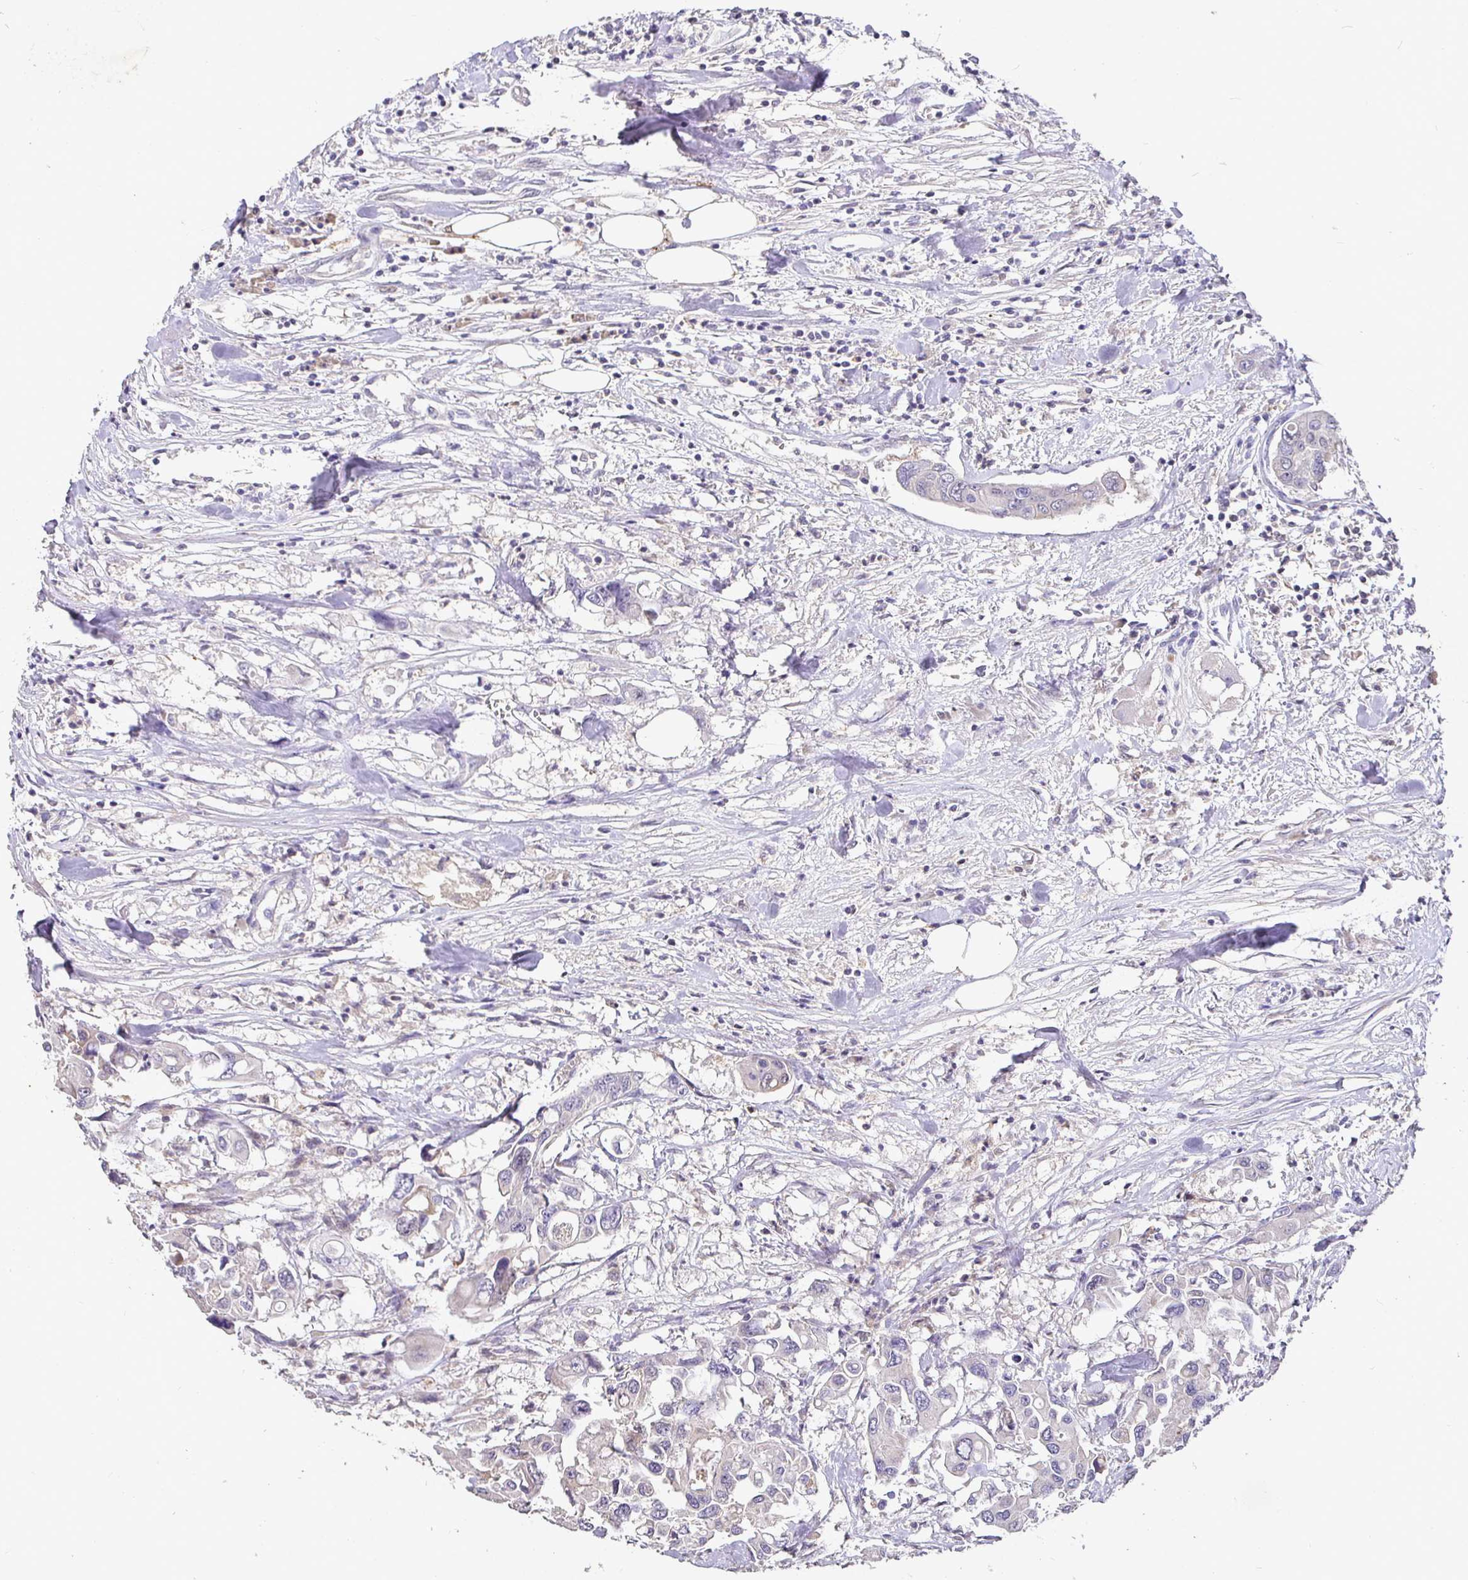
{"staining": {"intensity": "negative", "quantity": "none", "location": "none"}, "tissue": "colorectal cancer", "cell_type": "Tumor cells", "image_type": "cancer", "snomed": [{"axis": "morphology", "description": "Adenocarcinoma, NOS"}, {"axis": "topography", "description": "Colon"}], "caption": "DAB (3,3'-diaminobenzidine) immunohistochemical staining of adenocarcinoma (colorectal) exhibits no significant positivity in tumor cells. (DAB IHC visualized using brightfield microscopy, high magnification).", "gene": "SHISA4", "patient": {"sex": "male", "age": 77}}